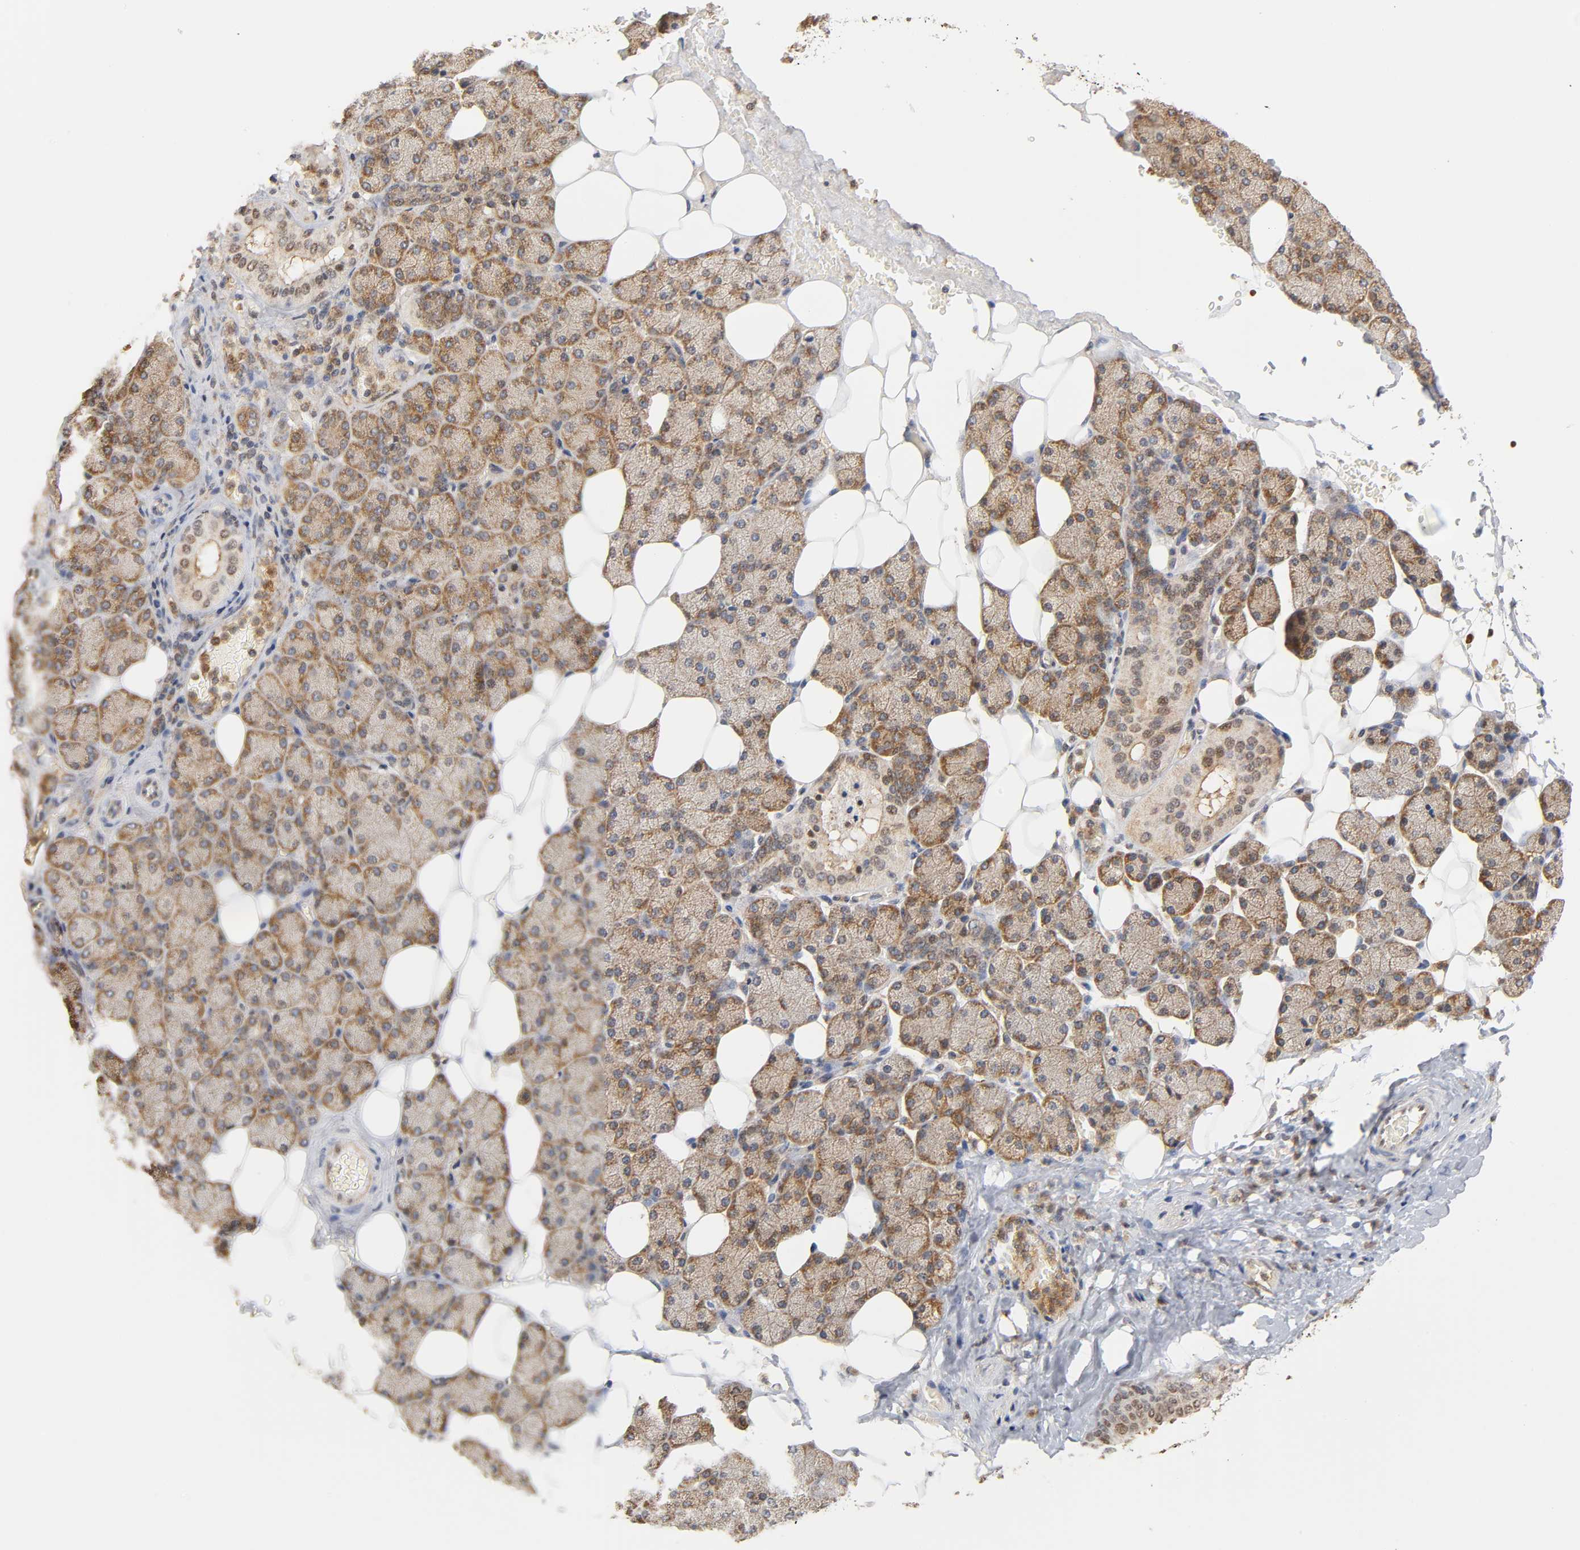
{"staining": {"intensity": "moderate", "quantity": ">75%", "location": "cytoplasmic/membranous"}, "tissue": "salivary gland", "cell_type": "Glandular cells", "image_type": "normal", "snomed": [{"axis": "morphology", "description": "Normal tissue, NOS"}, {"axis": "topography", "description": "Lymph node"}, {"axis": "topography", "description": "Salivary gland"}], "caption": "Immunohistochemical staining of unremarkable salivary gland exhibits medium levels of moderate cytoplasmic/membranous expression in about >75% of glandular cells. Ihc stains the protein of interest in brown and the nuclei are stained blue.", "gene": "PAFAH1B1", "patient": {"sex": "male", "age": 8}}